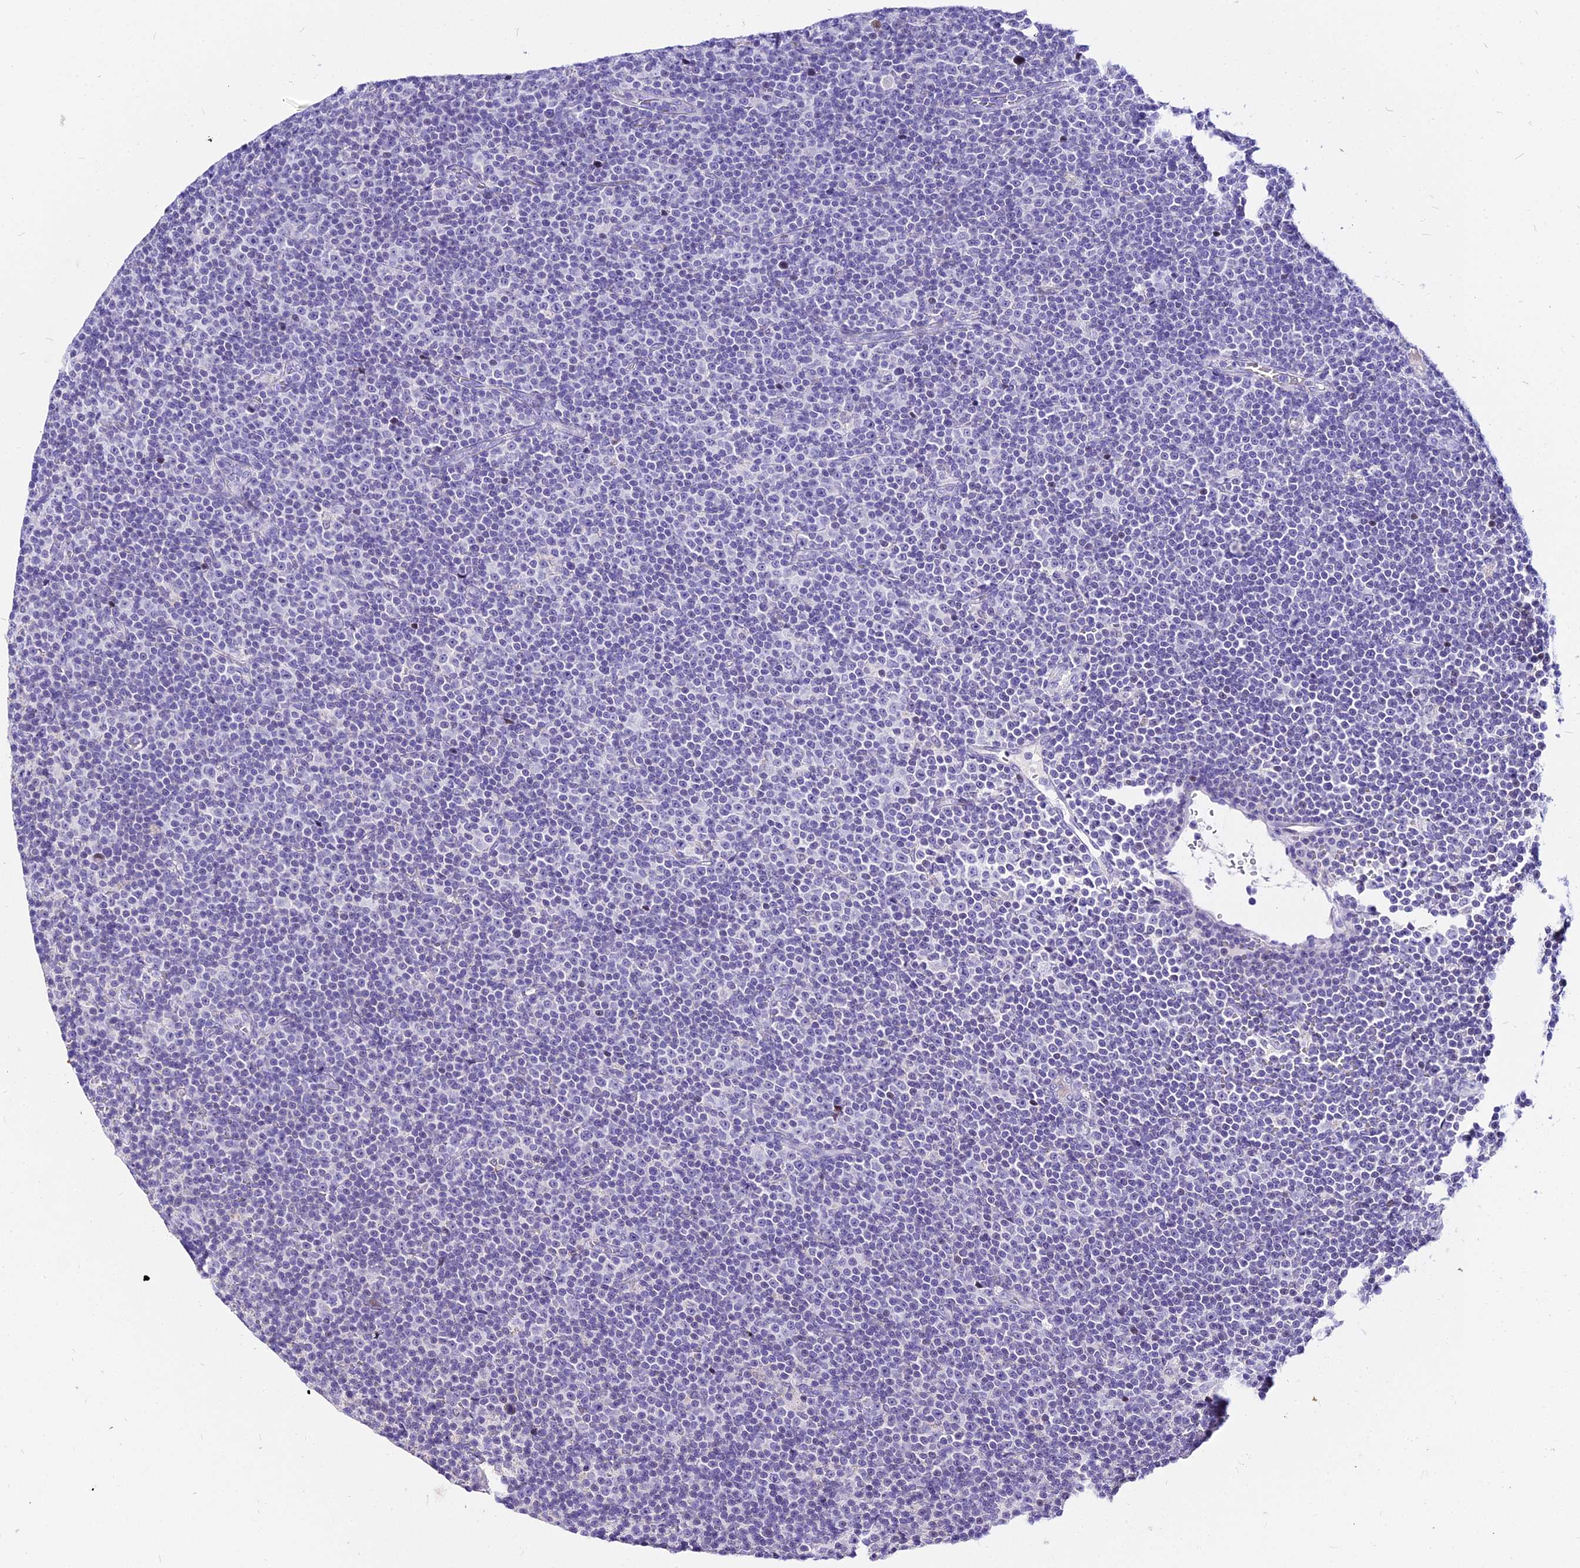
{"staining": {"intensity": "negative", "quantity": "none", "location": "none"}, "tissue": "lymphoma", "cell_type": "Tumor cells", "image_type": "cancer", "snomed": [{"axis": "morphology", "description": "Malignant lymphoma, non-Hodgkin's type, Low grade"}, {"axis": "topography", "description": "Lymph node"}], "caption": "Immunohistochemistry photomicrograph of human low-grade malignant lymphoma, non-Hodgkin's type stained for a protein (brown), which reveals no expression in tumor cells.", "gene": "CARD18", "patient": {"sex": "female", "age": 67}}